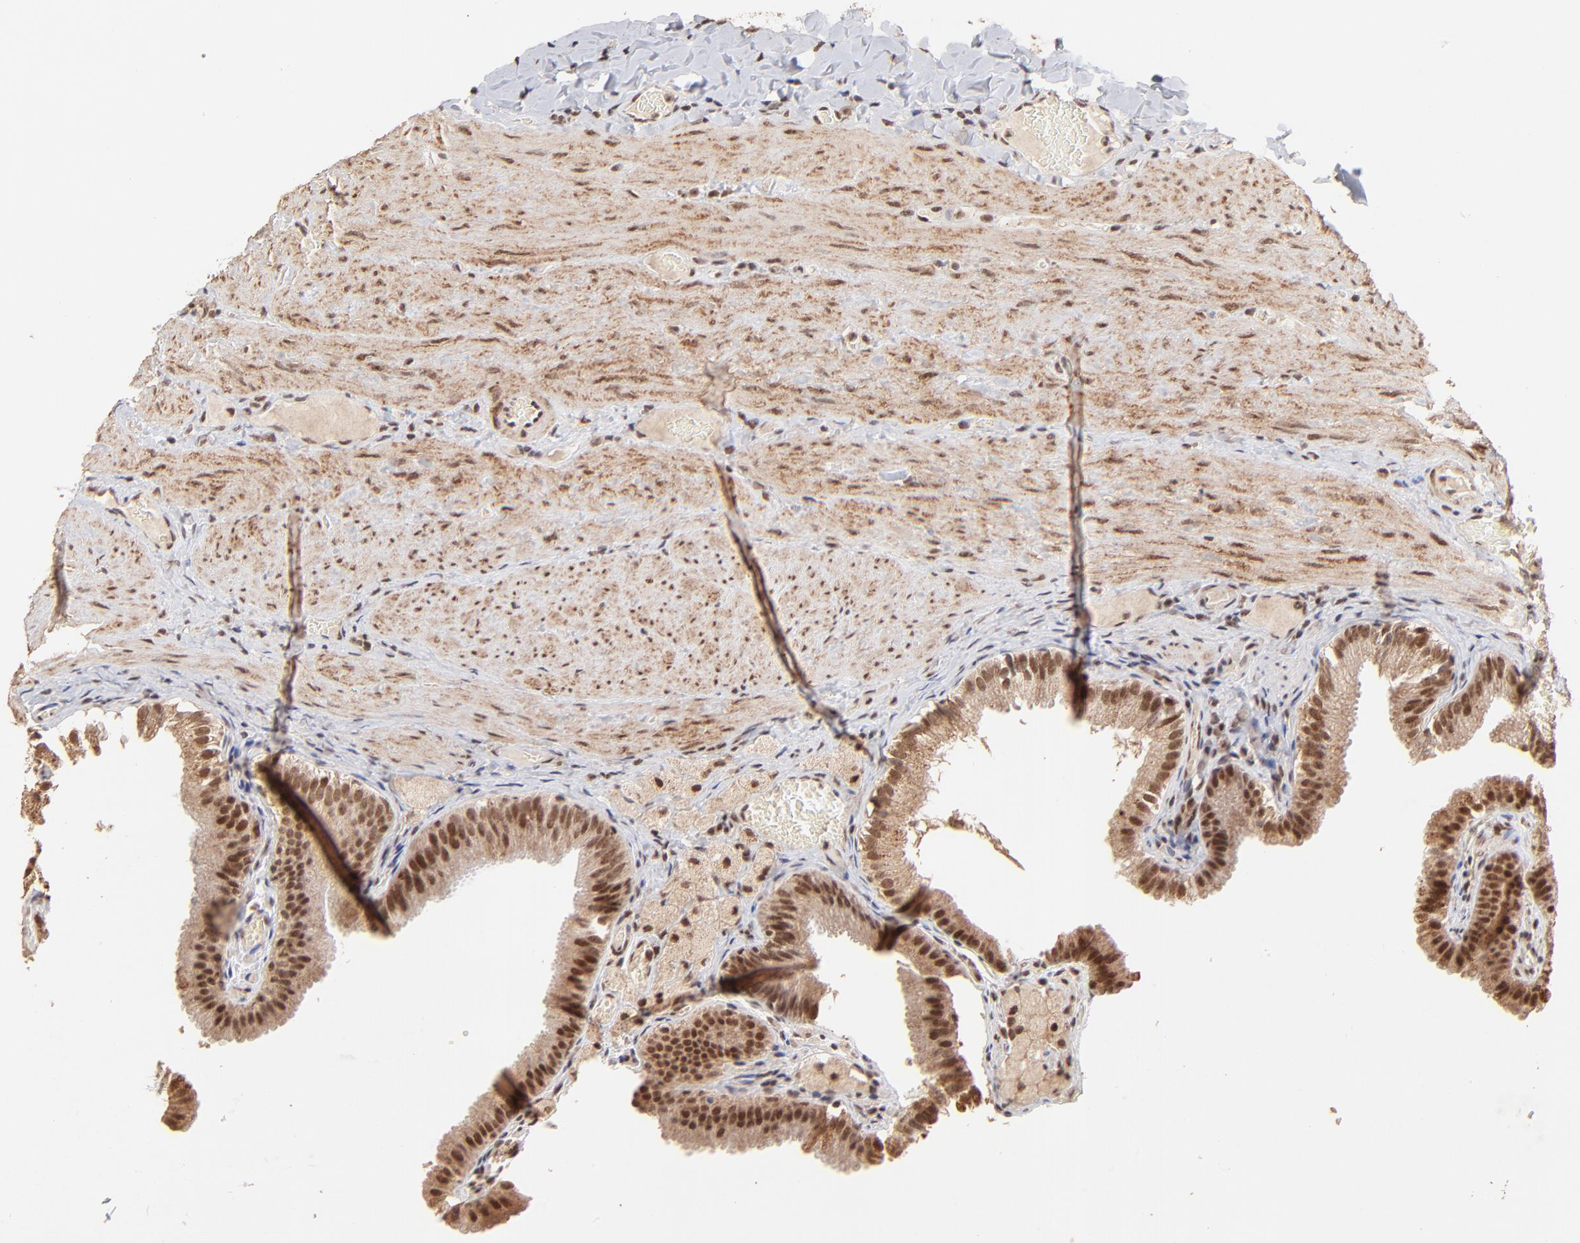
{"staining": {"intensity": "strong", "quantity": ">75%", "location": "cytoplasmic/membranous,nuclear"}, "tissue": "gallbladder", "cell_type": "Glandular cells", "image_type": "normal", "snomed": [{"axis": "morphology", "description": "Normal tissue, NOS"}, {"axis": "topography", "description": "Gallbladder"}], "caption": "Immunohistochemical staining of normal human gallbladder displays high levels of strong cytoplasmic/membranous,nuclear staining in approximately >75% of glandular cells. (DAB IHC with brightfield microscopy, high magnification).", "gene": "MED15", "patient": {"sex": "female", "age": 24}}